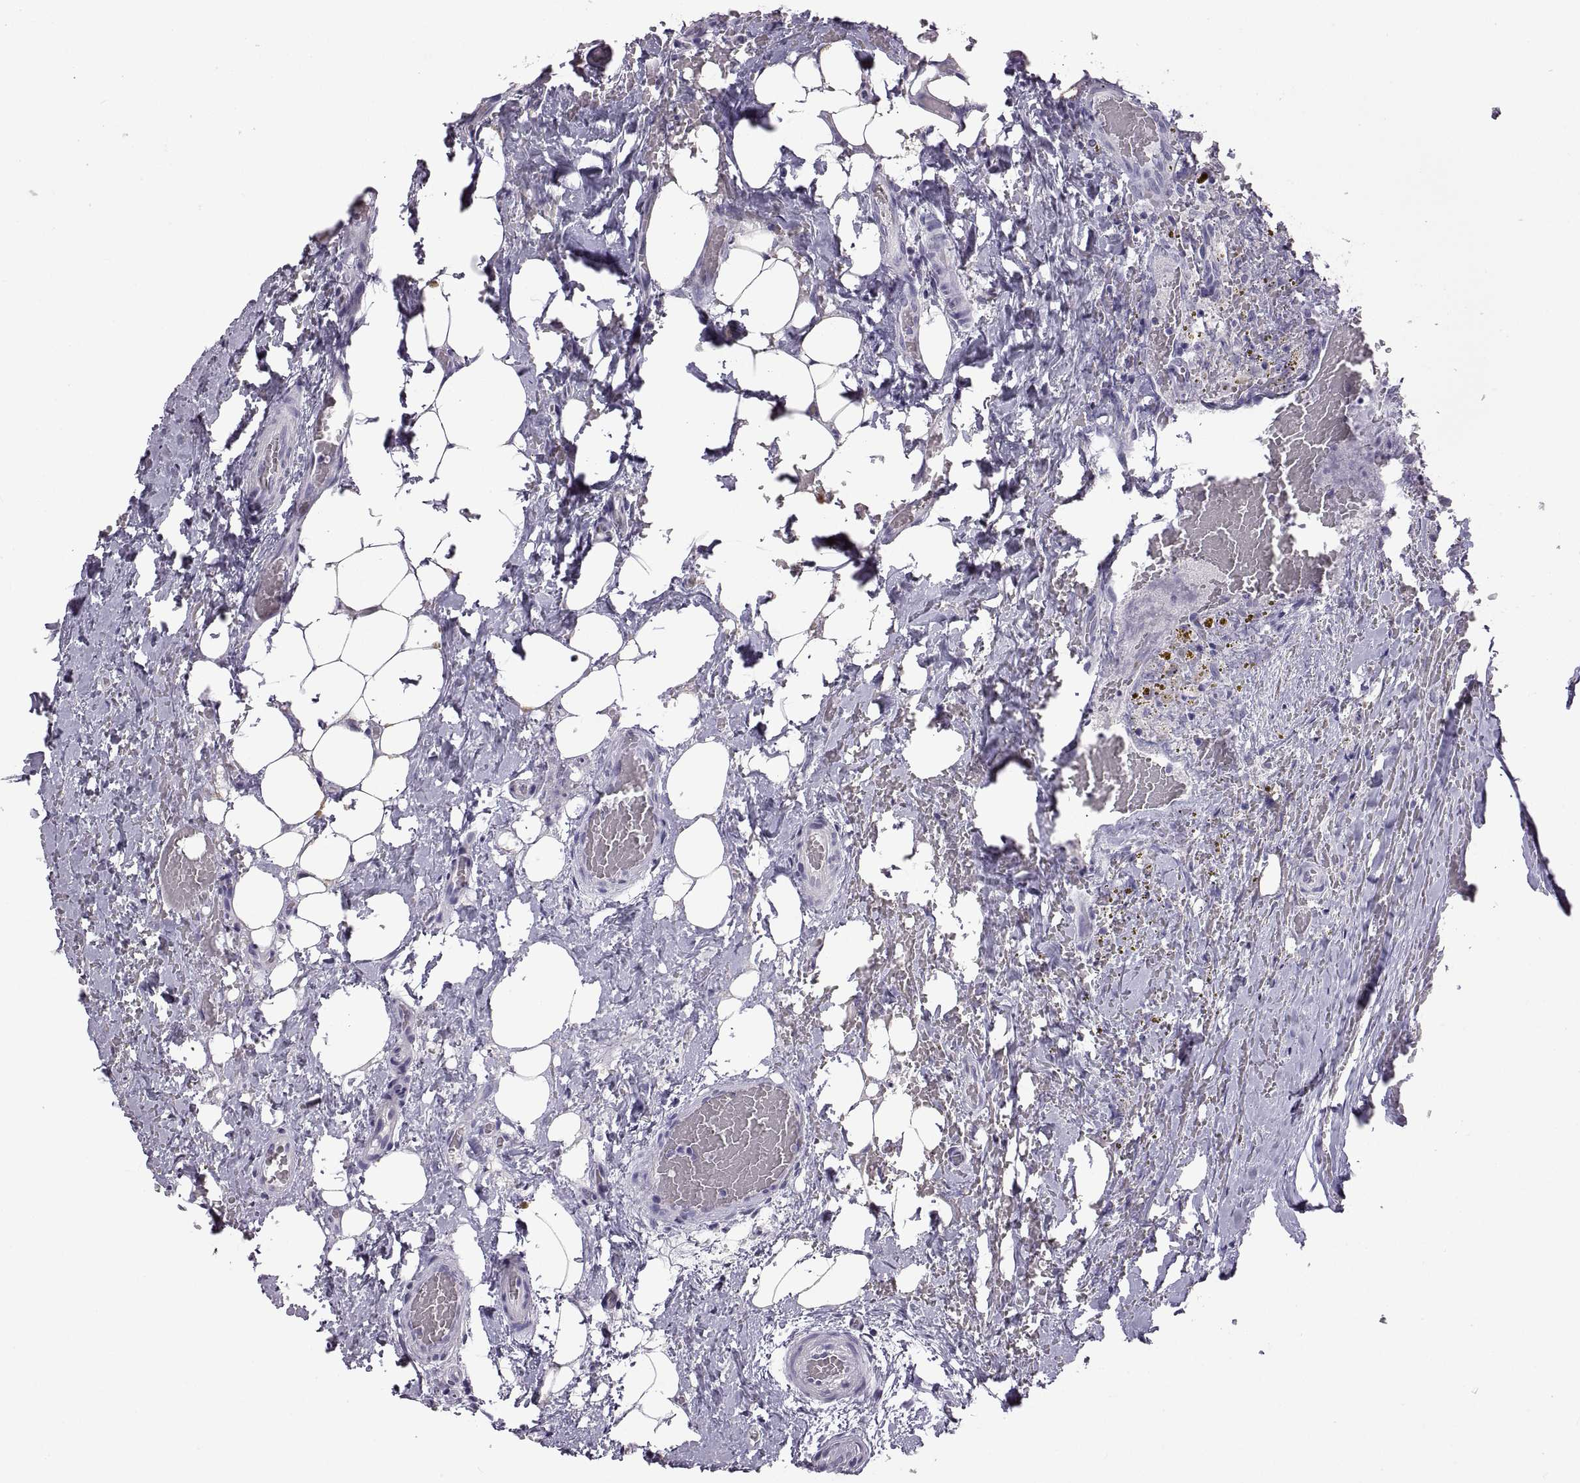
{"staining": {"intensity": "negative", "quantity": "none", "location": "none"}, "tissue": "thyroid cancer", "cell_type": "Tumor cells", "image_type": "cancer", "snomed": [{"axis": "morphology", "description": "Papillary adenocarcinoma, NOS"}, {"axis": "topography", "description": "Thyroid gland"}], "caption": "Photomicrograph shows no significant protein positivity in tumor cells of thyroid cancer. Nuclei are stained in blue.", "gene": "RDM1", "patient": {"sex": "male", "age": 61}}